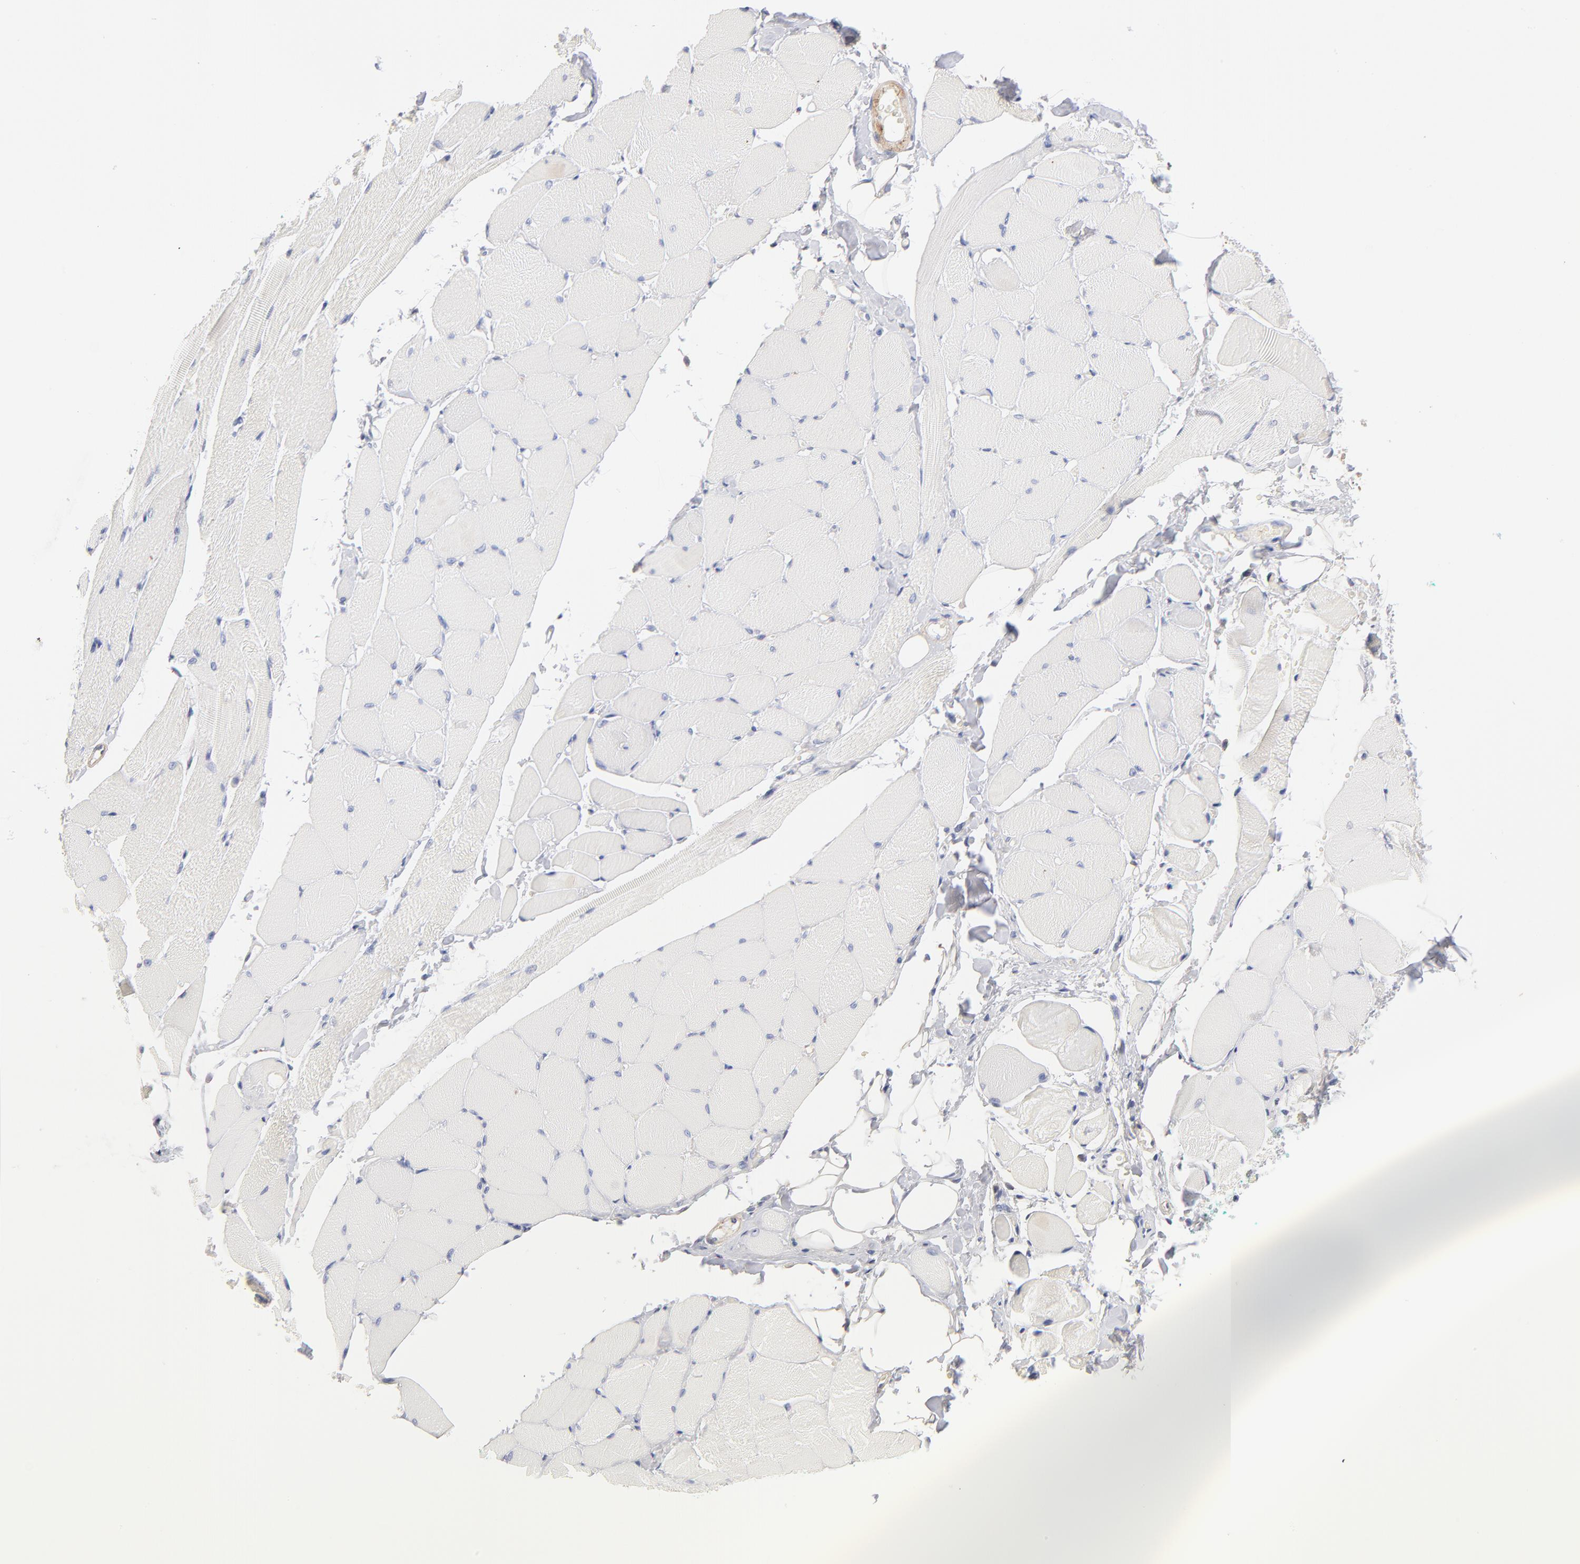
{"staining": {"intensity": "negative", "quantity": "none", "location": "none"}, "tissue": "skeletal muscle", "cell_type": "Myocytes", "image_type": "normal", "snomed": [{"axis": "morphology", "description": "Normal tissue, NOS"}, {"axis": "topography", "description": "Skeletal muscle"}, {"axis": "topography", "description": "Peripheral nerve tissue"}], "caption": "DAB immunohistochemical staining of normal human skeletal muscle shows no significant expression in myocytes. Brightfield microscopy of immunohistochemistry (IHC) stained with DAB (brown) and hematoxylin (blue), captured at high magnification.", "gene": "ITGA8", "patient": {"sex": "female", "age": 84}}